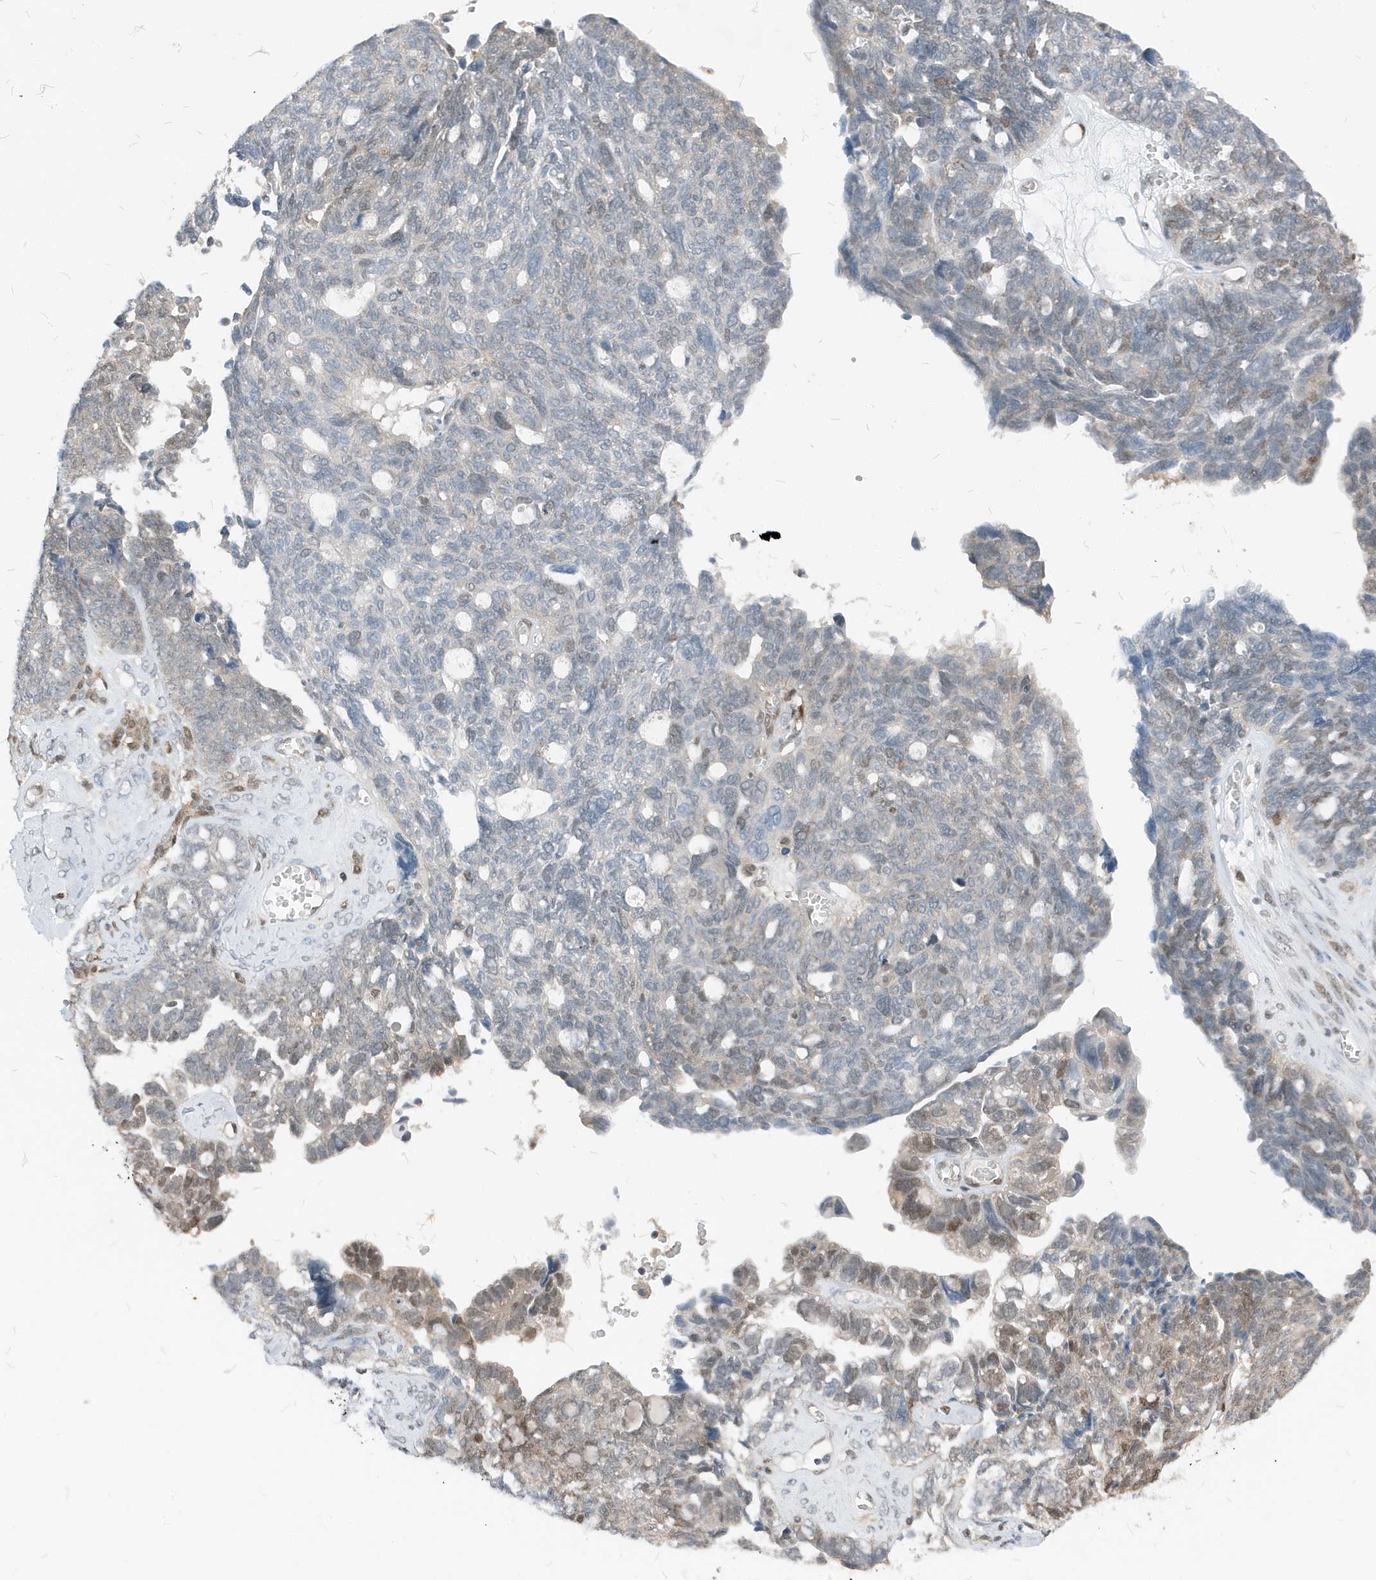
{"staining": {"intensity": "moderate", "quantity": "<25%", "location": "nuclear"}, "tissue": "ovarian cancer", "cell_type": "Tumor cells", "image_type": "cancer", "snomed": [{"axis": "morphology", "description": "Cystadenocarcinoma, serous, NOS"}, {"axis": "topography", "description": "Ovary"}], "caption": "Ovarian serous cystadenocarcinoma stained for a protein displays moderate nuclear positivity in tumor cells.", "gene": "NCOA7", "patient": {"sex": "female", "age": 79}}